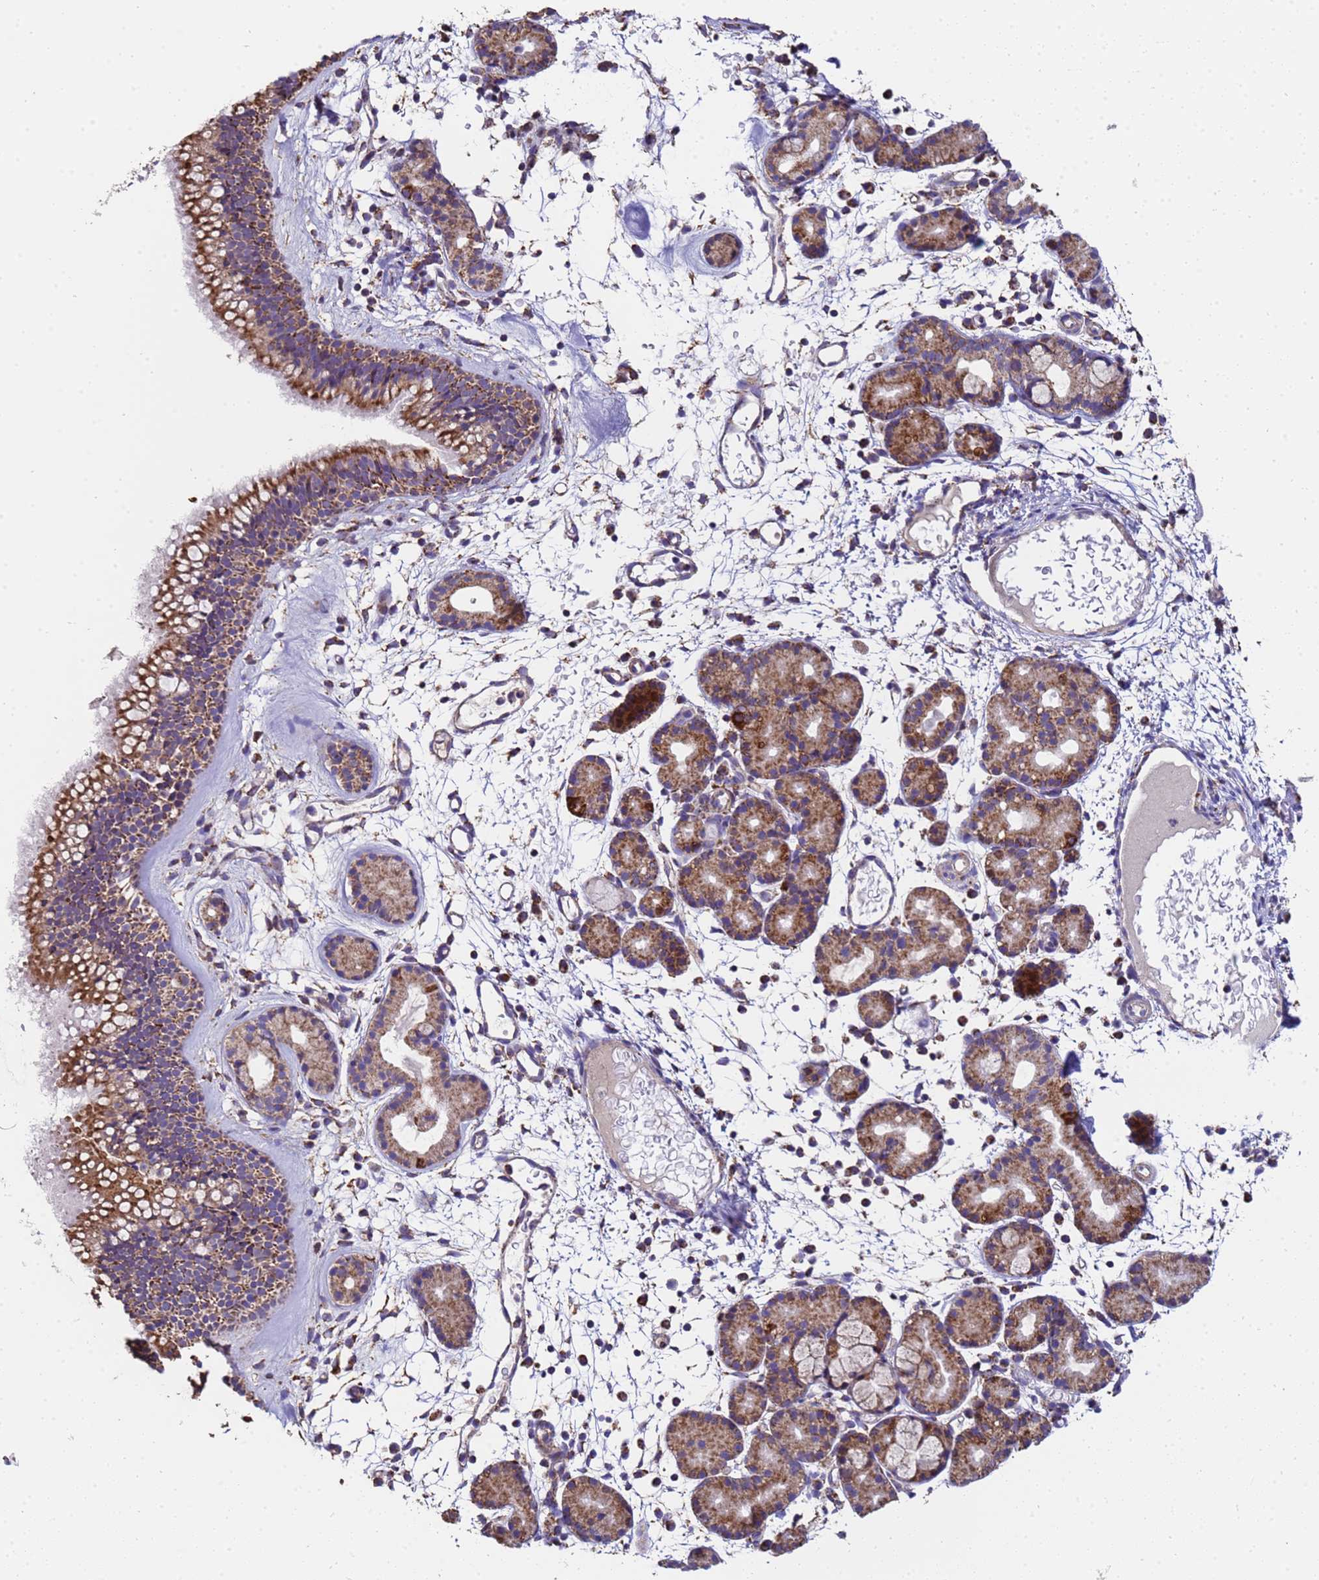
{"staining": {"intensity": "strong", "quantity": ">75%", "location": "cytoplasmic/membranous"}, "tissue": "nasopharynx", "cell_type": "Respiratory epithelial cells", "image_type": "normal", "snomed": [{"axis": "morphology", "description": "Normal tissue, NOS"}, {"axis": "topography", "description": "Nasopharynx"}], "caption": "Protein staining of normal nasopharynx displays strong cytoplasmic/membranous expression in approximately >75% of respiratory epithelial cells.", "gene": "MRPS12", "patient": {"sex": "female", "age": 81}}